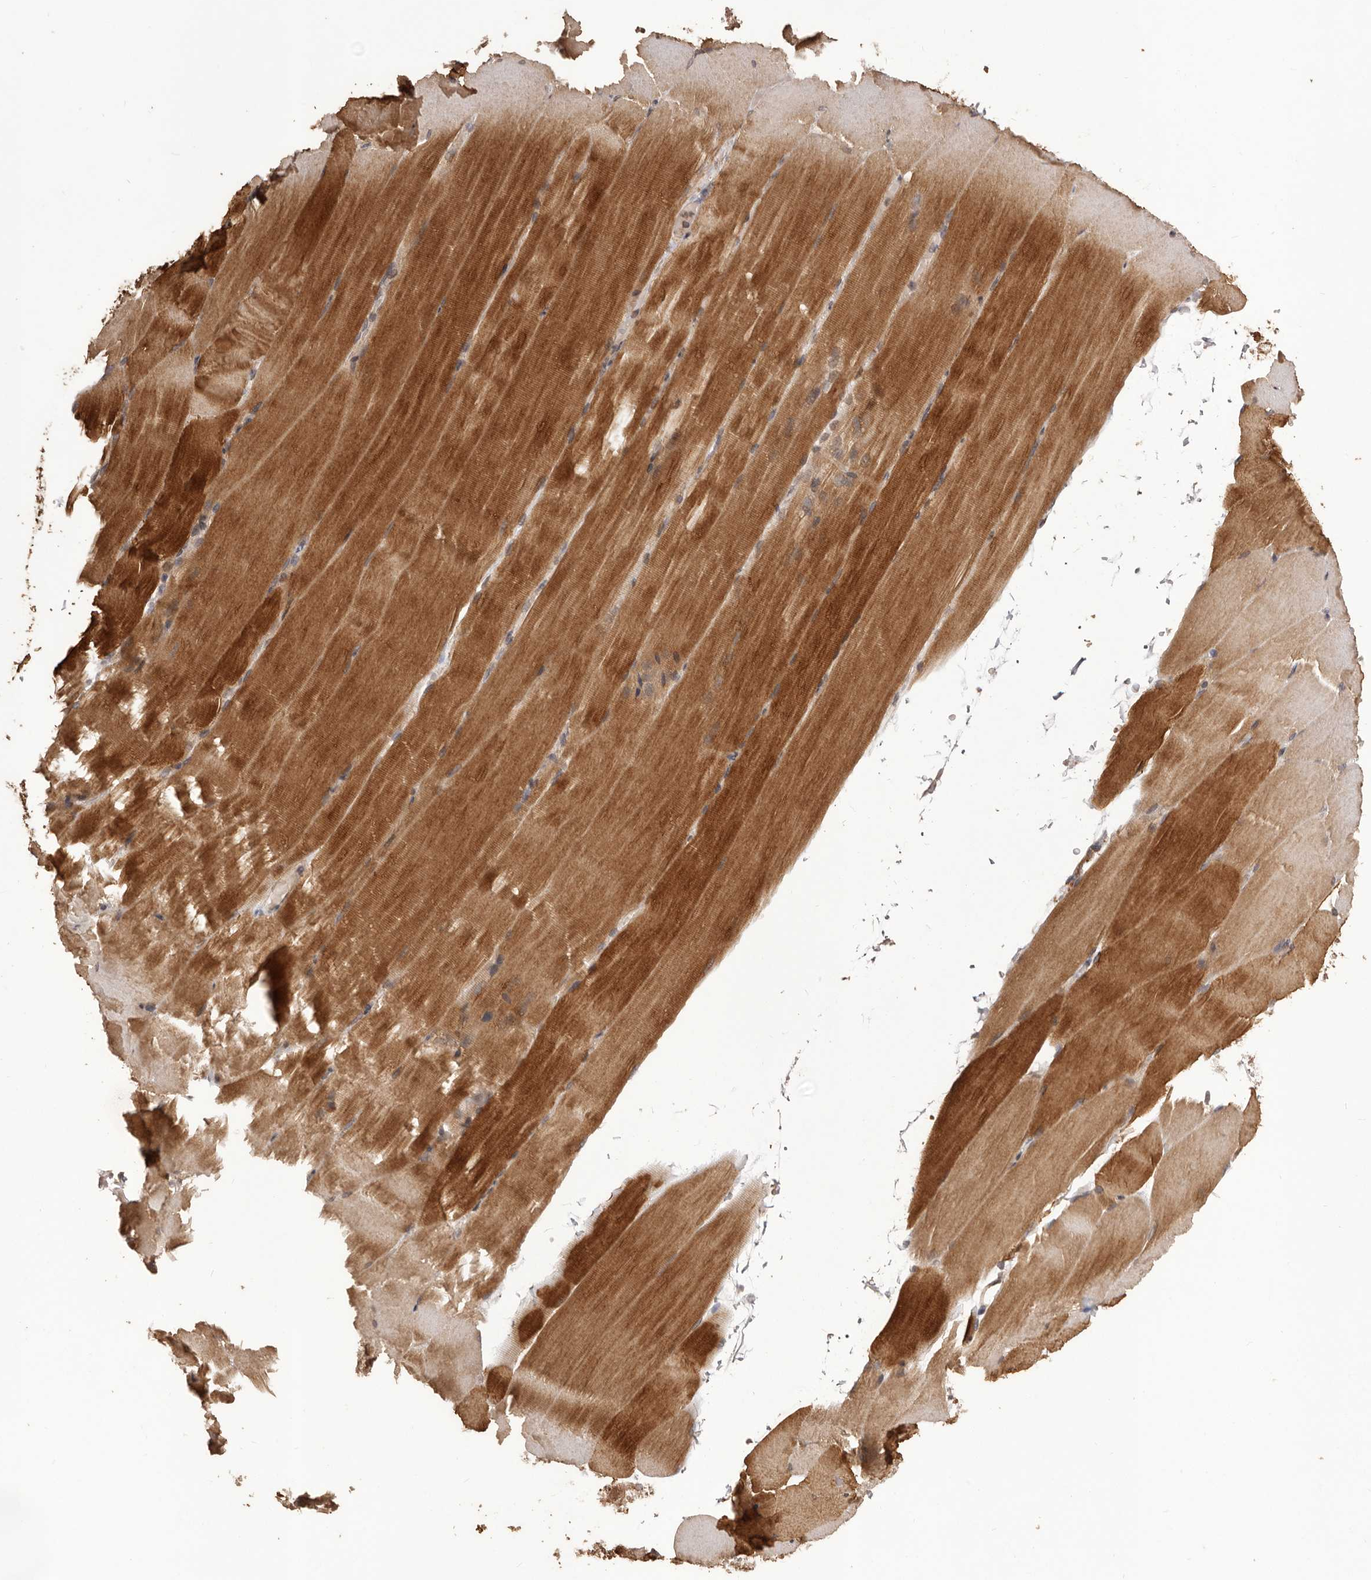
{"staining": {"intensity": "moderate", "quantity": ">75%", "location": "cytoplasmic/membranous"}, "tissue": "skeletal muscle", "cell_type": "Myocytes", "image_type": "normal", "snomed": [{"axis": "morphology", "description": "Normal tissue, NOS"}, {"axis": "topography", "description": "Skeletal muscle"}, {"axis": "topography", "description": "Parathyroid gland"}], "caption": "Immunohistochemistry (IHC) of normal skeletal muscle demonstrates medium levels of moderate cytoplasmic/membranous staining in approximately >75% of myocytes.", "gene": "QRSL1", "patient": {"sex": "female", "age": 37}}